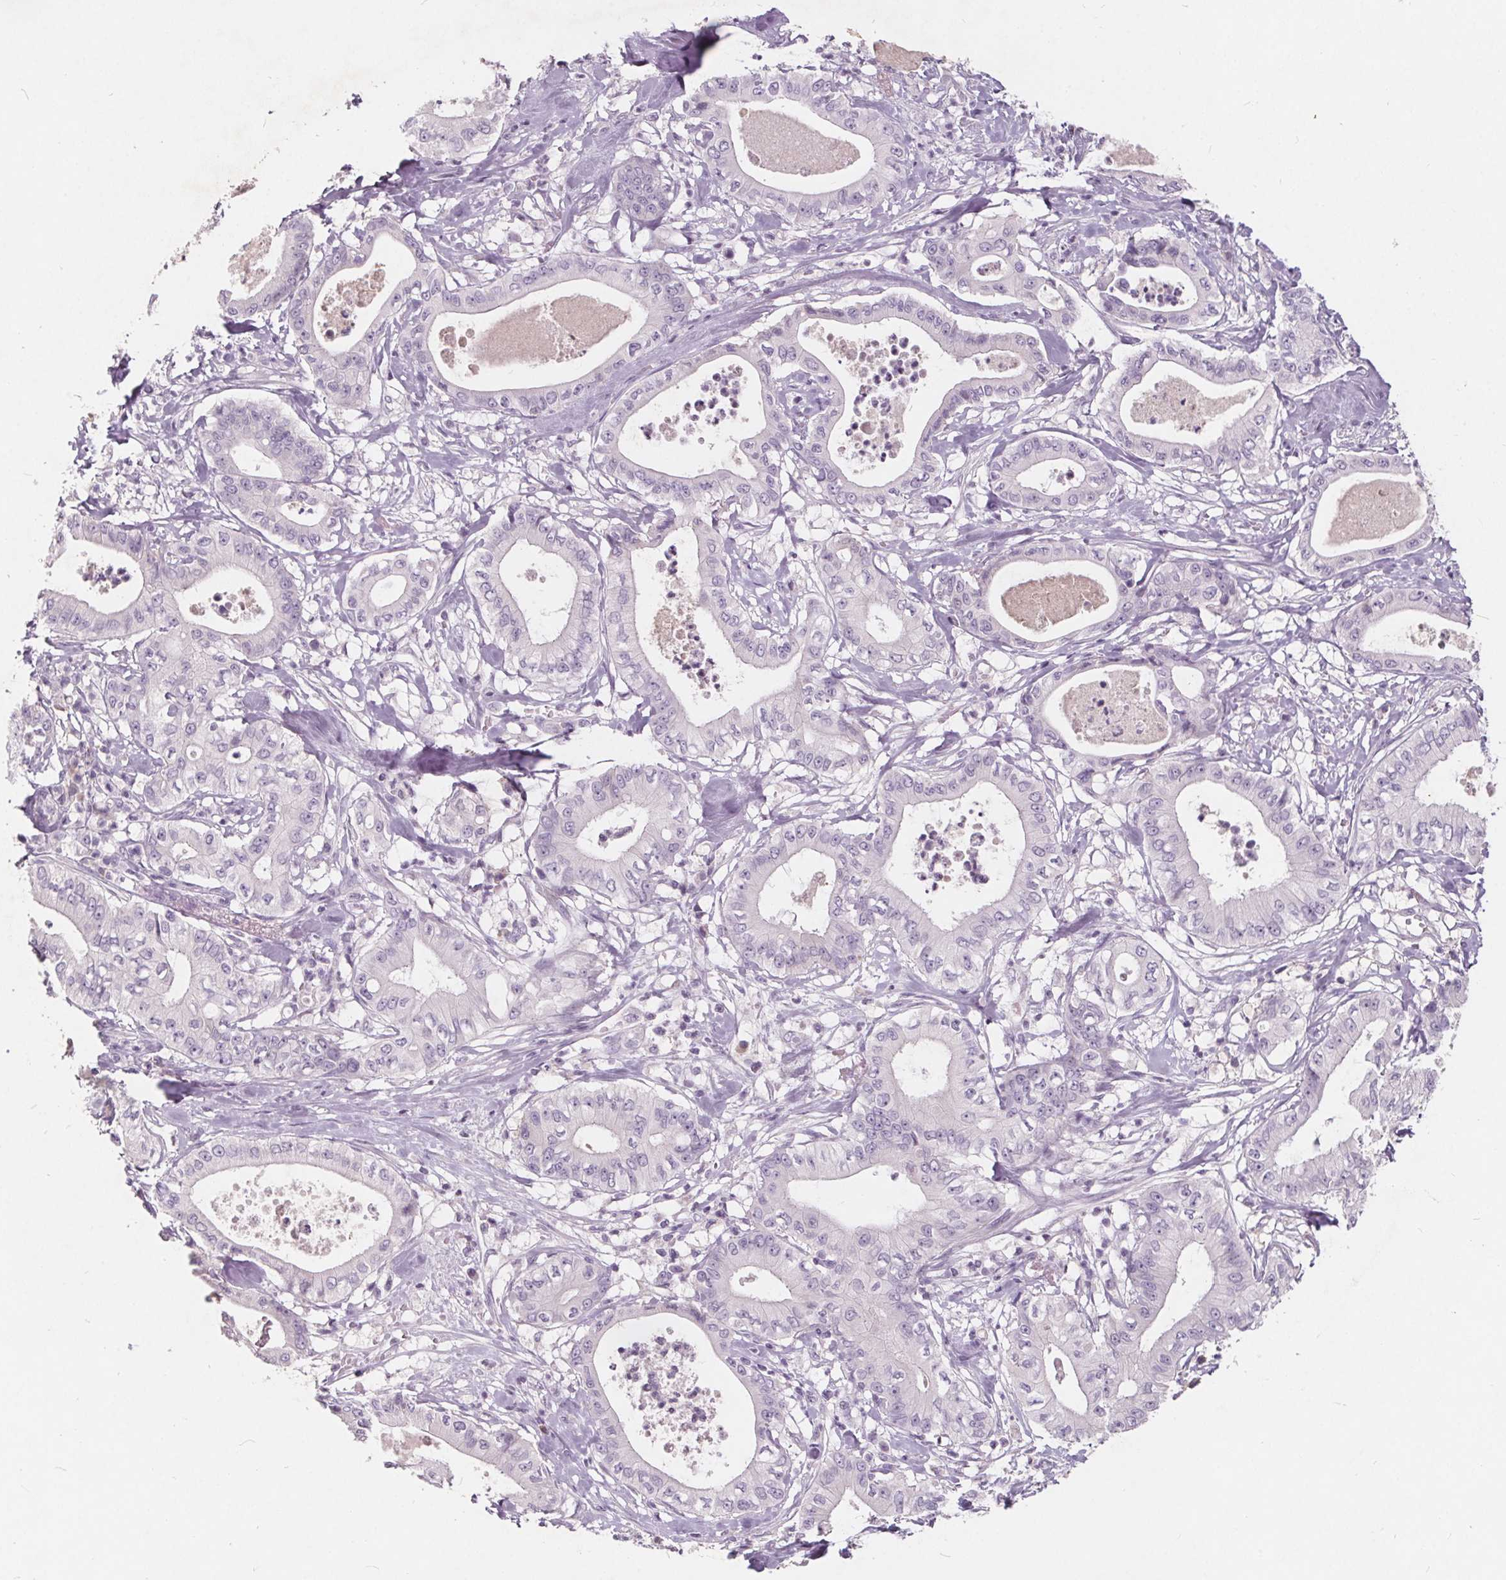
{"staining": {"intensity": "negative", "quantity": "none", "location": "none"}, "tissue": "pancreatic cancer", "cell_type": "Tumor cells", "image_type": "cancer", "snomed": [{"axis": "morphology", "description": "Adenocarcinoma, NOS"}, {"axis": "topography", "description": "Pancreas"}], "caption": "A high-resolution photomicrograph shows IHC staining of pancreatic cancer (adenocarcinoma), which exhibits no significant staining in tumor cells. The staining was performed using DAB (3,3'-diaminobenzidine) to visualize the protein expression in brown, while the nuclei were stained in blue with hematoxylin (Magnification: 20x).", "gene": "PLA2G2E", "patient": {"sex": "male", "age": 71}}